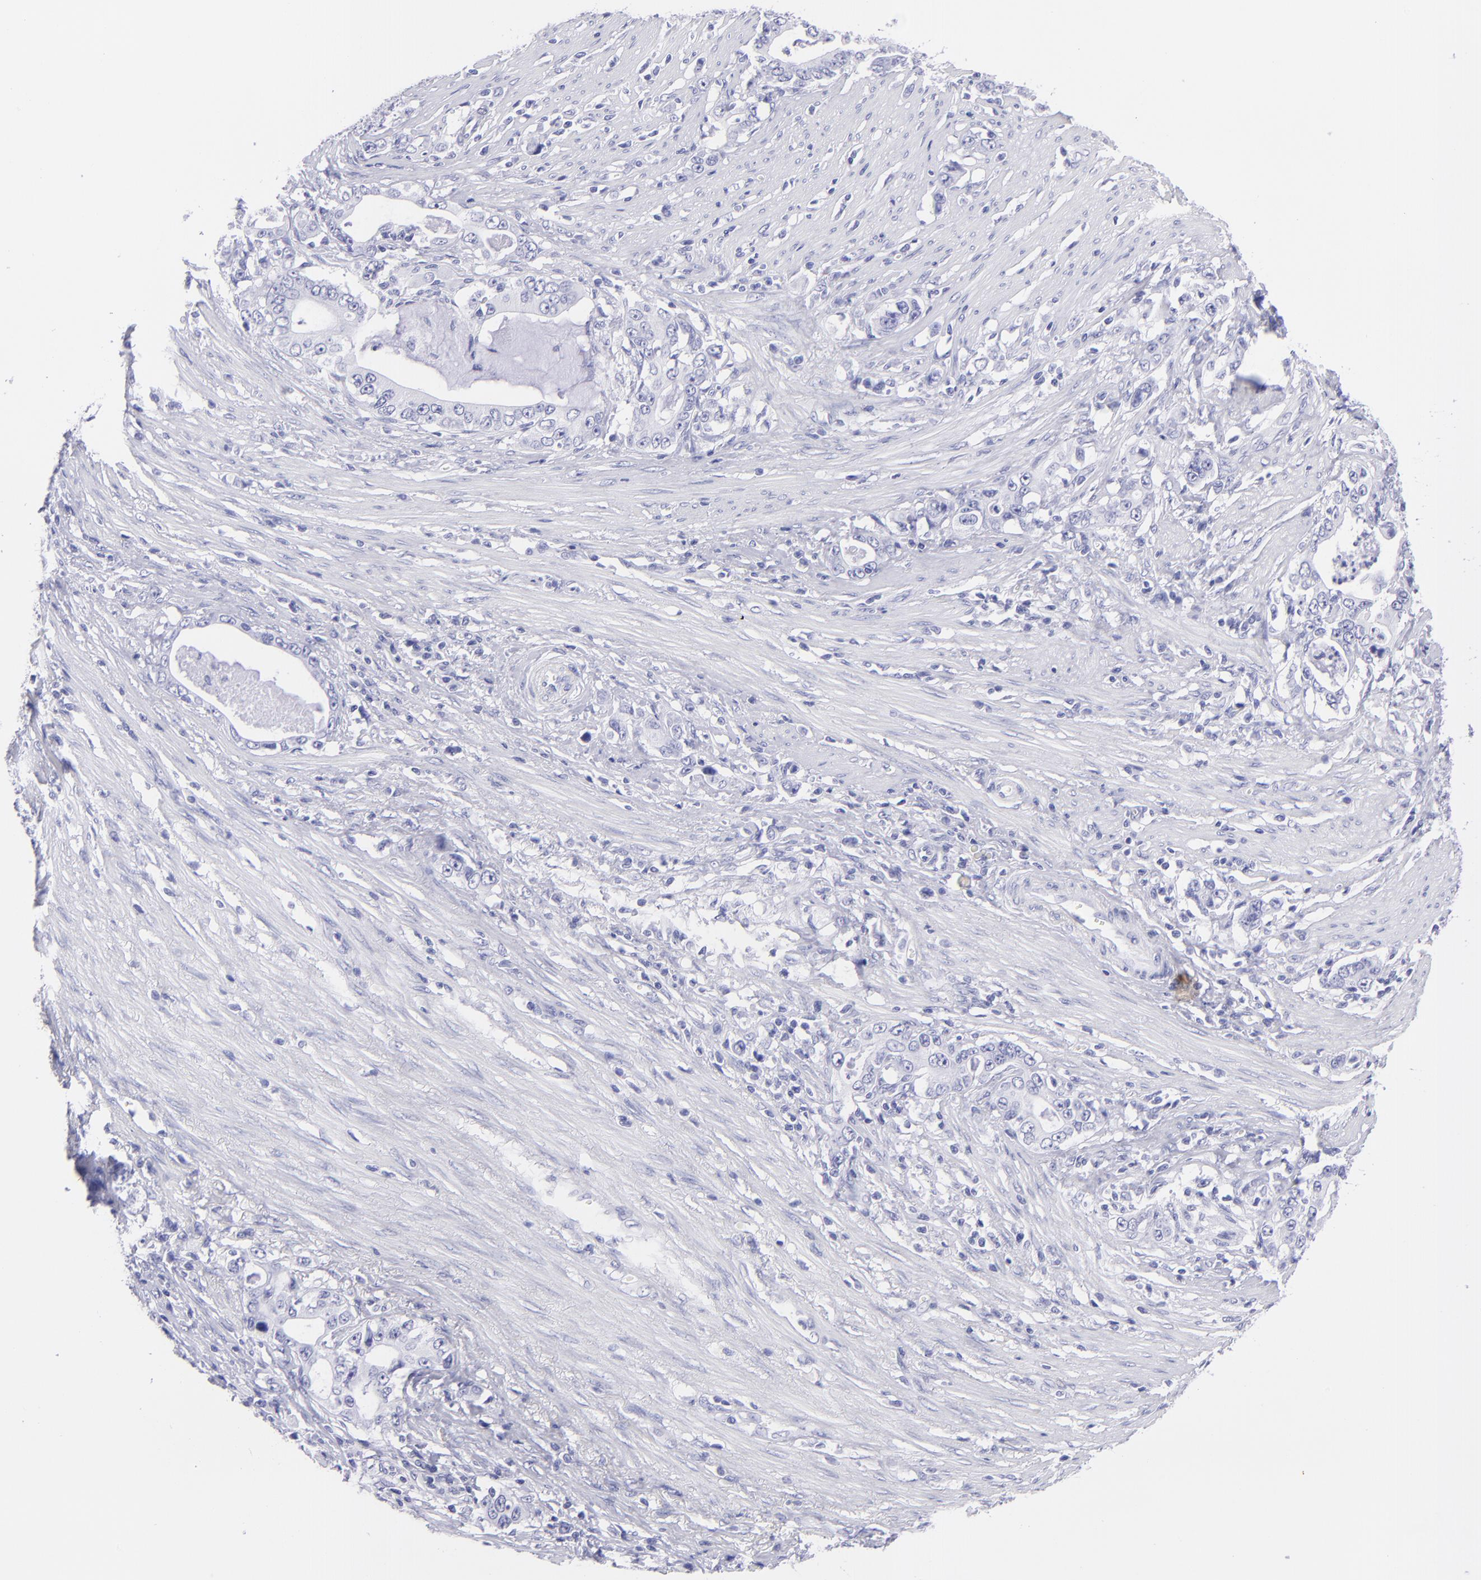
{"staining": {"intensity": "negative", "quantity": "none", "location": "none"}, "tissue": "stomach cancer", "cell_type": "Tumor cells", "image_type": "cancer", "snomed": [{"axis": "morphology", "description": "Adenocarcinoma, NOS"}, {"axis": "topography", "description": "Stomach, lower"}], "caption": "This is an immunohistochemistry photomicrograph of stomach cancer. There is no expression in tumor cells.", "gene": "PIP", "patient": {"sex": "female", "age": 72}}